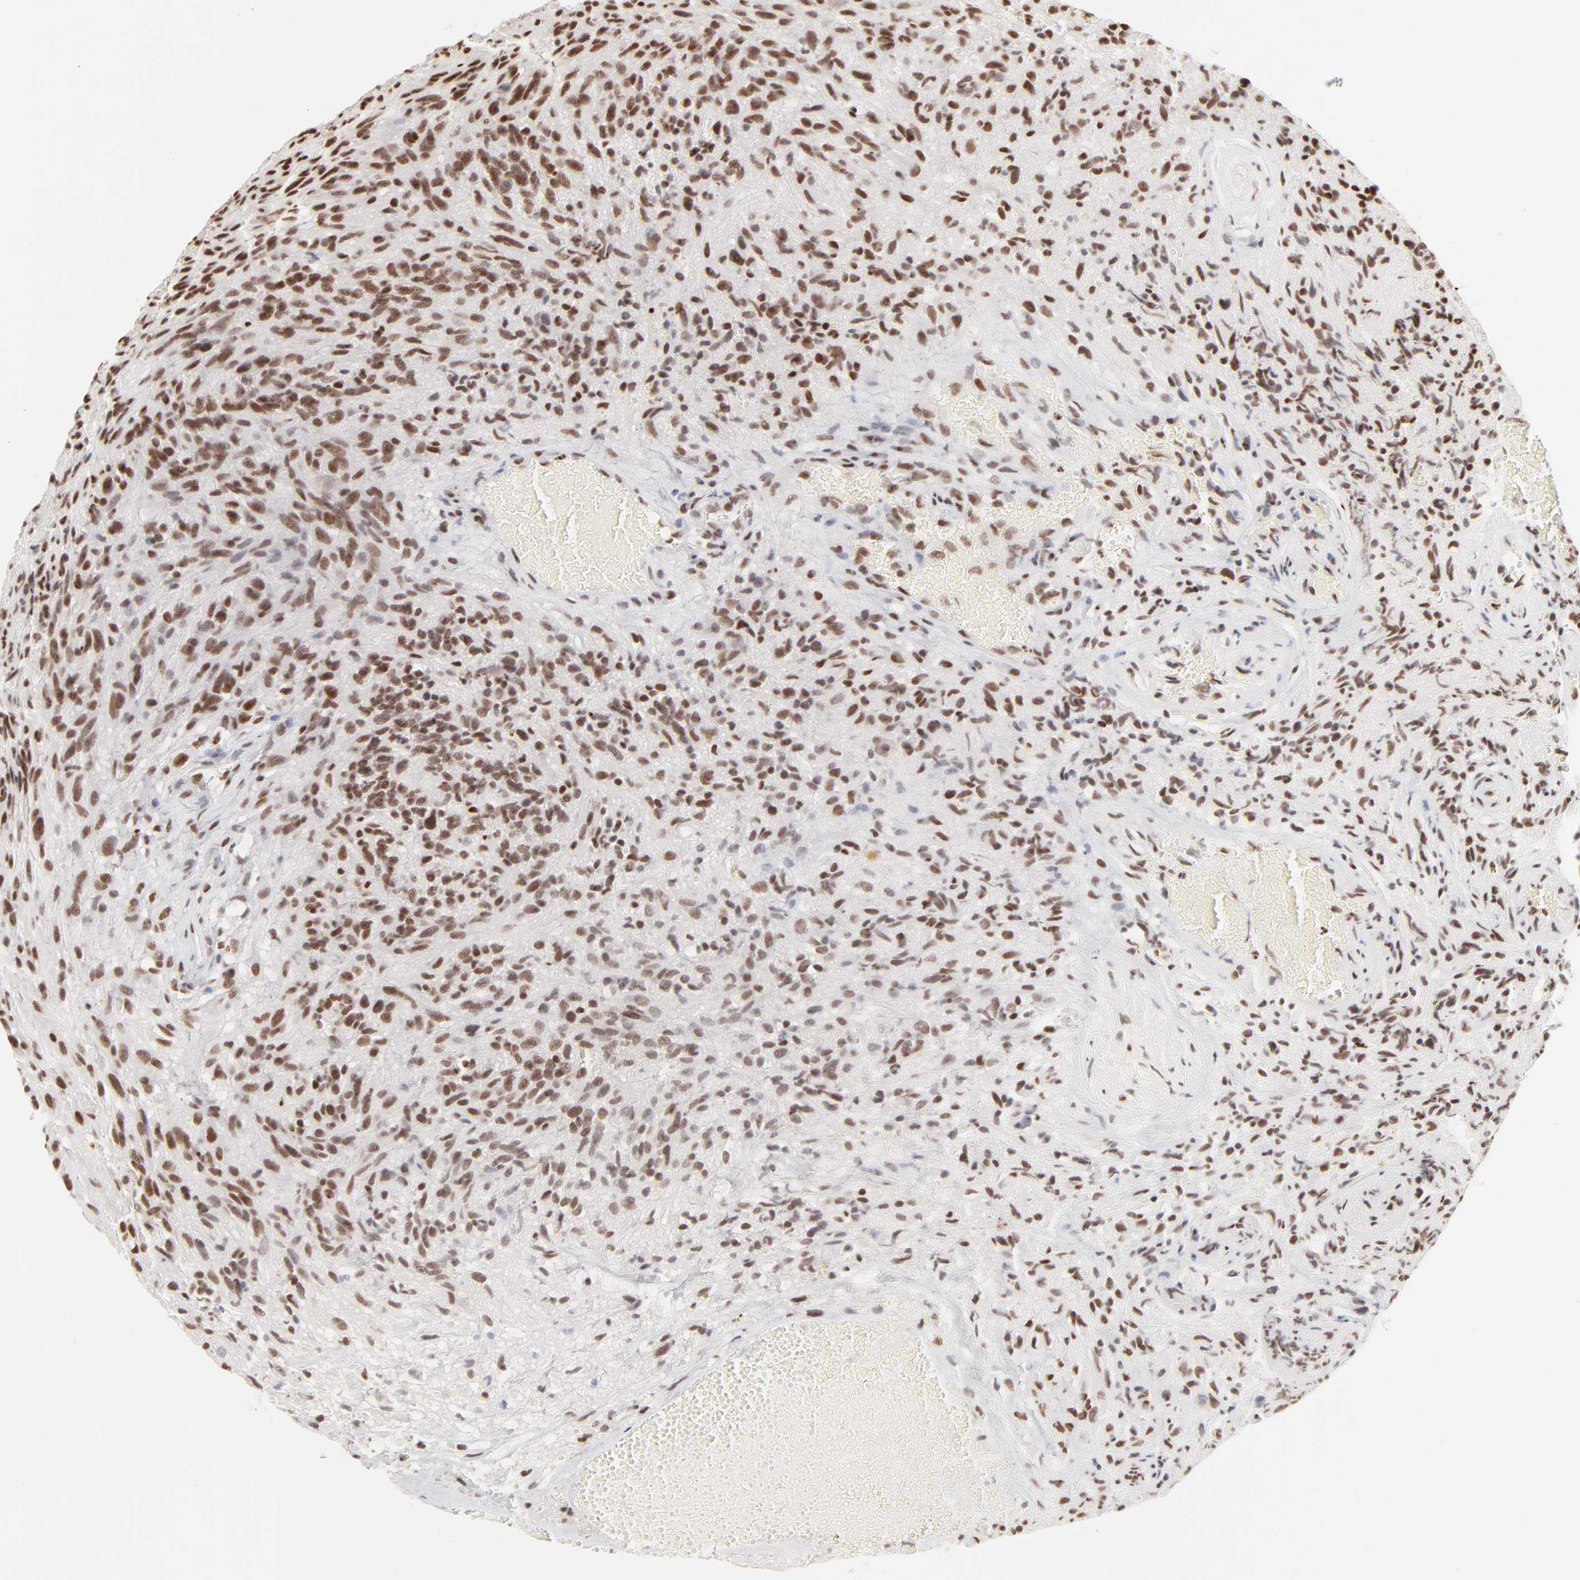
{"staining": {"intensity": "moderate", "quantity": ">75%", "location": "nuclear"}, "tissue": "glioma", "cell_type": "Tumor cells", "image_type": "cancer", "snomed": [{"axis": "morphology", "description": "Normal tissue, NOS"}, {"axis": "morphology", "description": "Glioma, malignant, High grade"}, {"axis": "topography", "description": "Cerebral cortex"}], "caption": "Immunohistochemistry of malignant glioma (high-grade) demonstrates medium levels of moderate nuclear staining in about >75% of tumor cells.", "gene": "TARDBP", "patient": {"sex": "male", "age": 75}}